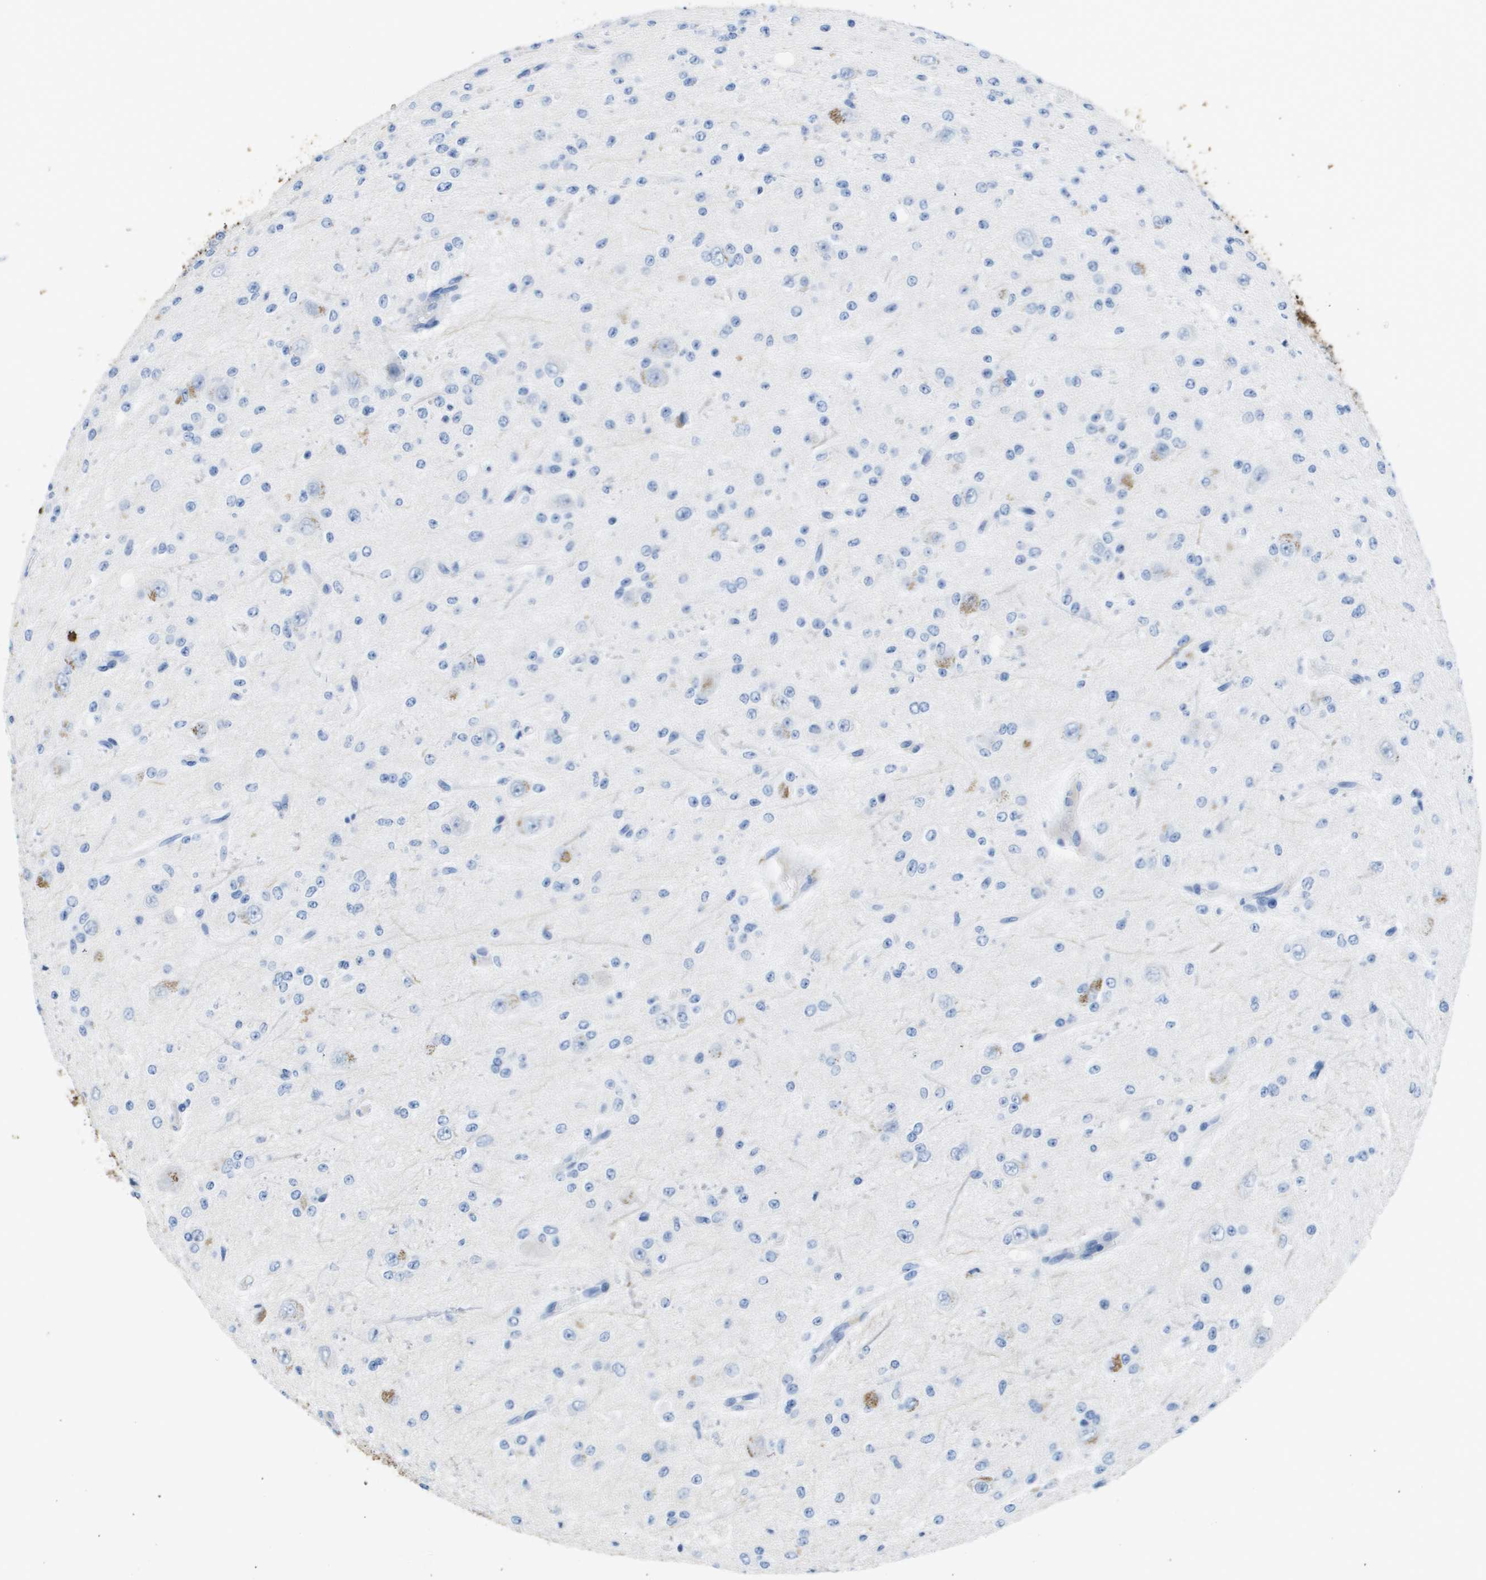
{"staining": {"intensity": "negative", "quantity": "none", "location": "none"}, "tissue": "glioma", "cell_type": "Tumor cells", "image_type": "cancer", "snomed": [{"axis": "morphology", "description": "Glioma, malignant, High grade"}, {"axis": "topography", "description": "pancreas cauda"}], "caption": "This is an immunohistochemistry (IHC) histopathology image of human malignant glioma (high-grade). There is no positivity in tumor cells.", "gene": "MS4A1", "patient": {"sex": "male", "age": 60}}